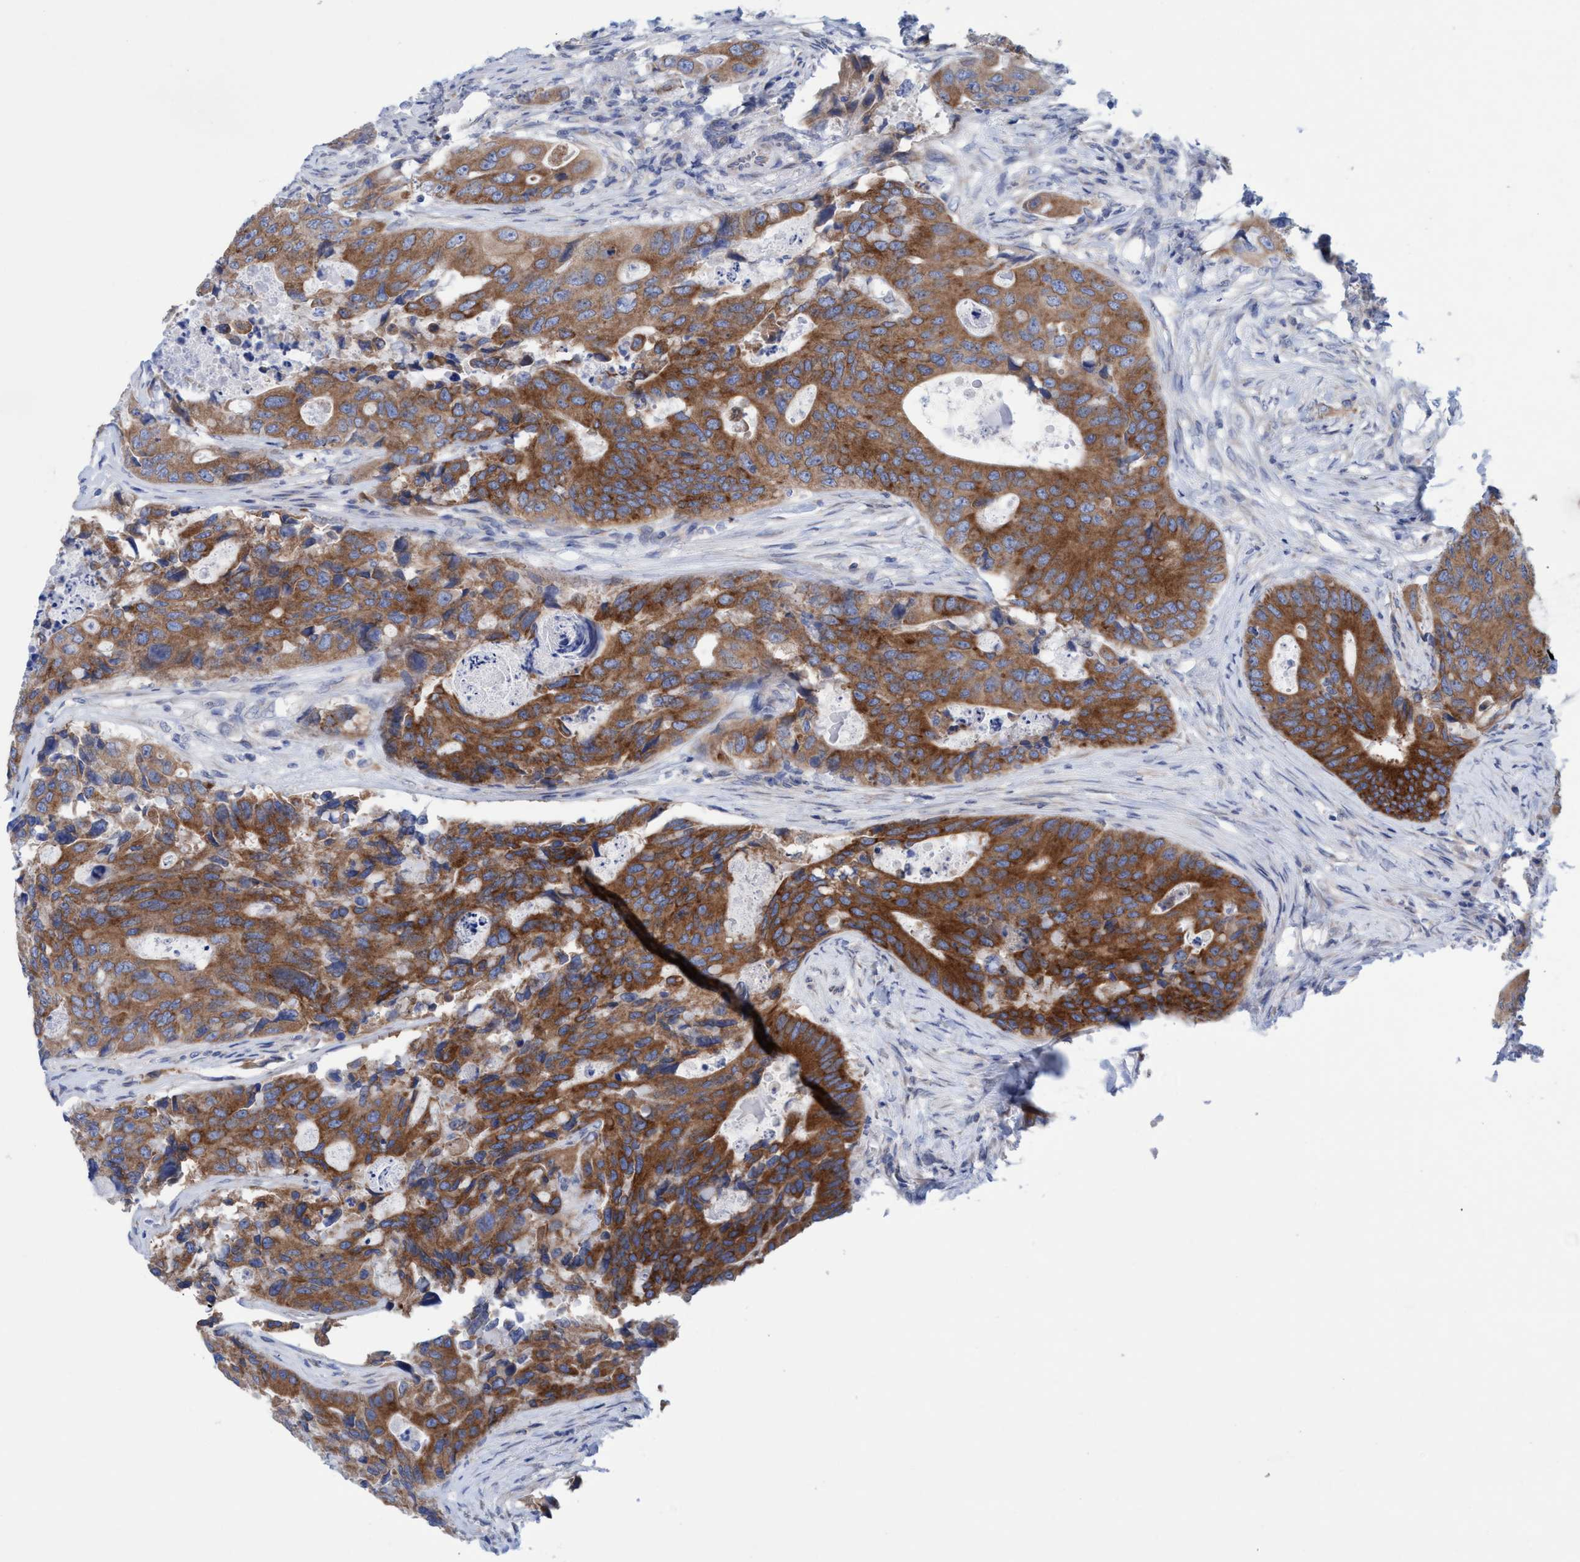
{"staining": {"intensity": "strong", "quantity": ">75%", "location": "cytoplasmic/membranous"}, "tissue": "colorectal cancer", "cell_type": "Tumor cells", "image_type": "cancer", "snomed": [{"axis": "morphology", "description": "Adenocarcinoma, NOS"}, {"axis": "topography", "description": "Colon"}], "caption": "Strong cytoplasmic/membranous expression for a protein is seen in approximately >75% of tumor cells of colorectal adenocarcinoma using immunohistochemistry.", "gene": "RSAD1", "patient": {"sex": "male", "age": 71}}